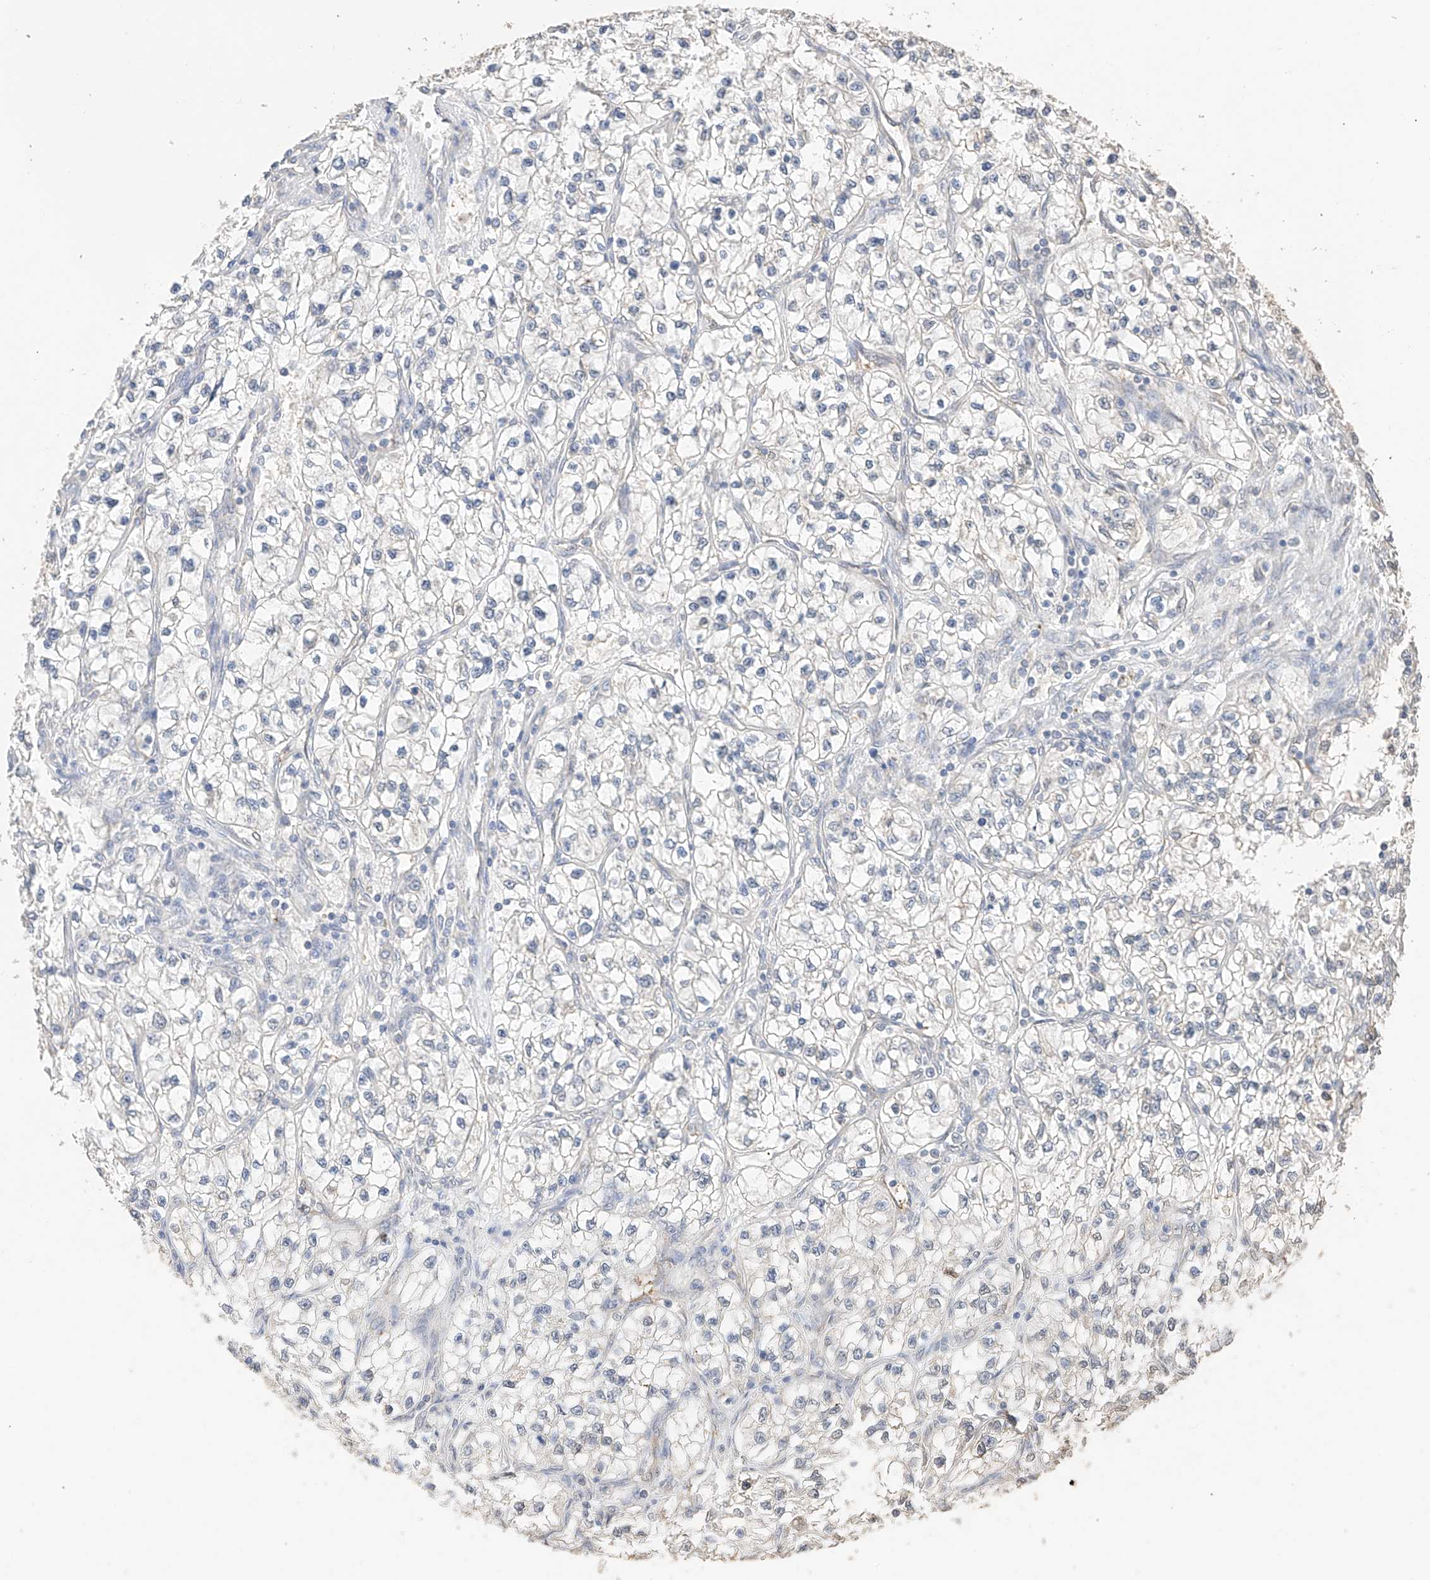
{"staining": {"intensity": "negative", "quantity": "none", "location": "none"}, "tissue": "renal cancer", "cell_type": "Tumor cells", "image_type": "cancer", "snomed": [{"axis": "morphology", "description": "Adenocarcinoma, NOS"}, {"axis": "topography", "description": "Kidney"}], "caption": "This is an immunohistochemistry (IHC) histopathology image of renal cancer. There is no expression in tumor cells.", "gene": "IL22RA2", "patient": {"sex": "female", "age": 57}}